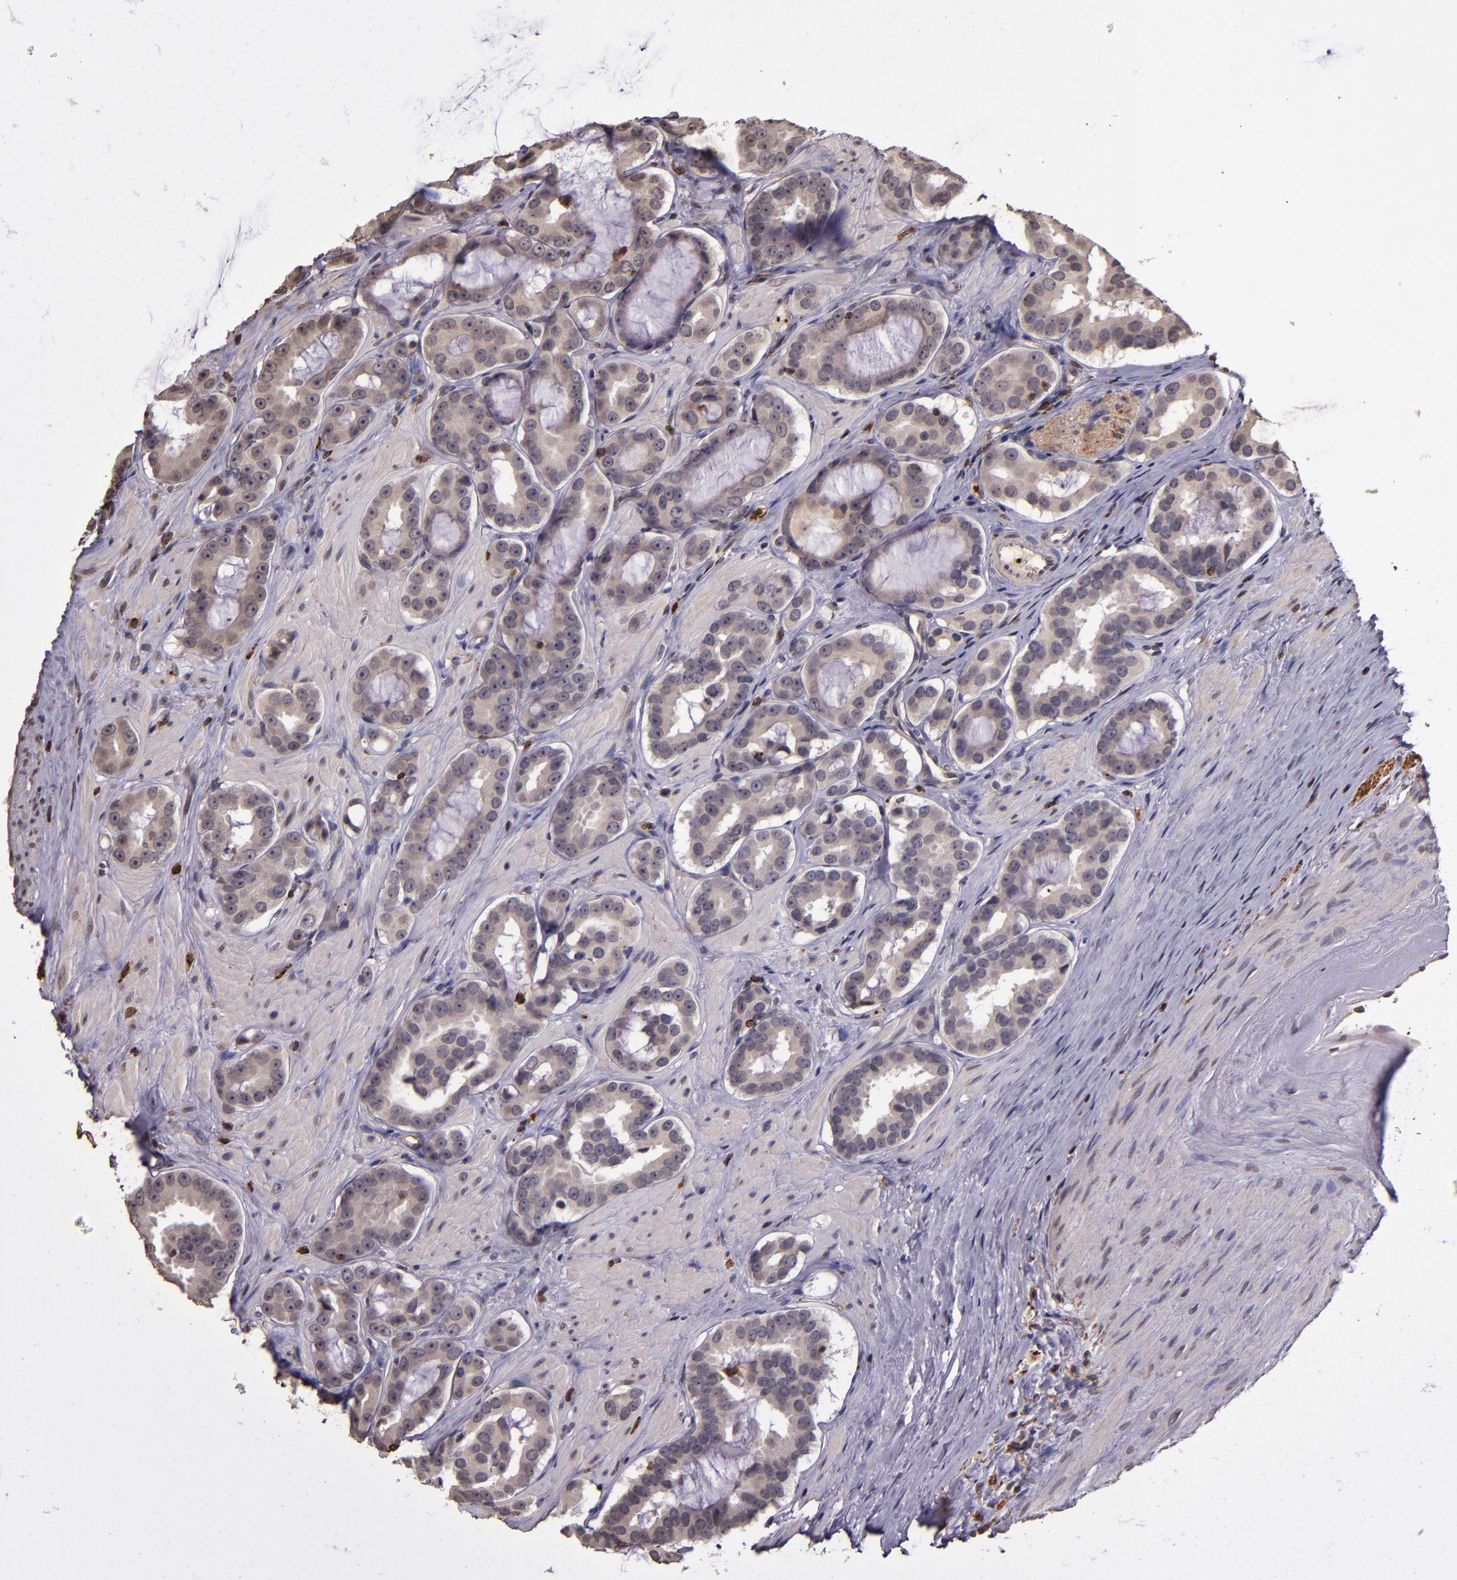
{"staining": {"intensity": "negative", "quantity": "none", "location": "none"}, "tissue": "prostate cancer", "cell_type": "Tumor cells", "image_type": "cancer", "snomed": [{"axis": "morphology", "description": "Adenocarcinoma, Low grade"}, {"axis": "topography", "description": "Prostate"}], "caption": "Immunohistochemistry (IHC) histopathology image of neoplastic tissue: human prostate cancer (low-grade adenocarcinoma) stained with DAB exhibits no significant protein positivity in tumor cells.", "gene": "SLC2A3", "patient": {"sex": "male", "age": 59}}